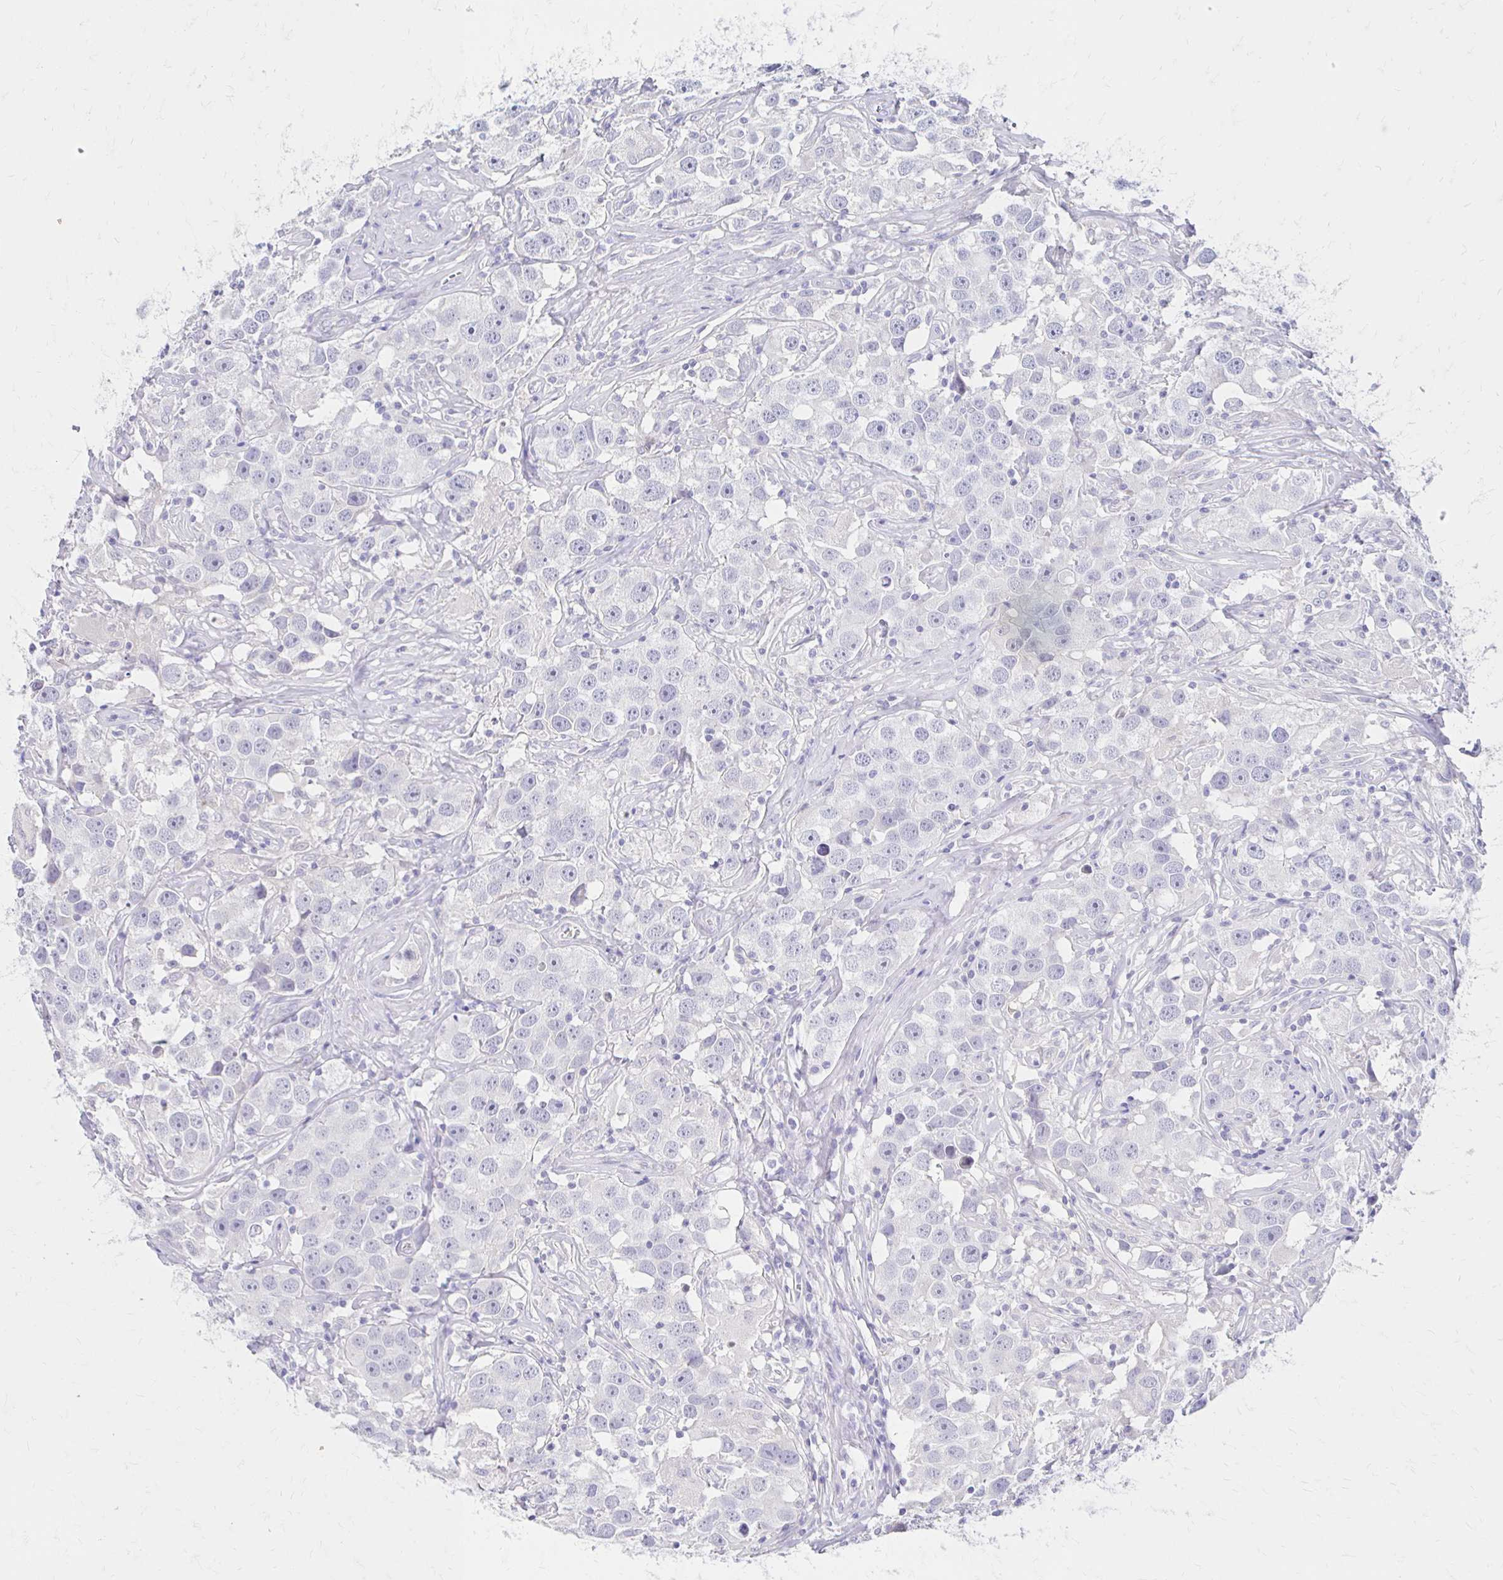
{"staining": {"intensity": "negative", "quantity": "none", "location": "none"}, "tissue": "testis cancer", "cell_type": "Tumor cells", "image_type": "cancer", "snomed": [{"axis": "morphology", "description": "Seminoma, NOS"}, {"axis": "topography", "description": "Testis"}], "caption": "An IHC histopathology image of testis cancer is shown. There is no staining in tumor cells of testis cancer.", "gene": "AZGP1", "patient": {"sex": "male", "age": 49}}